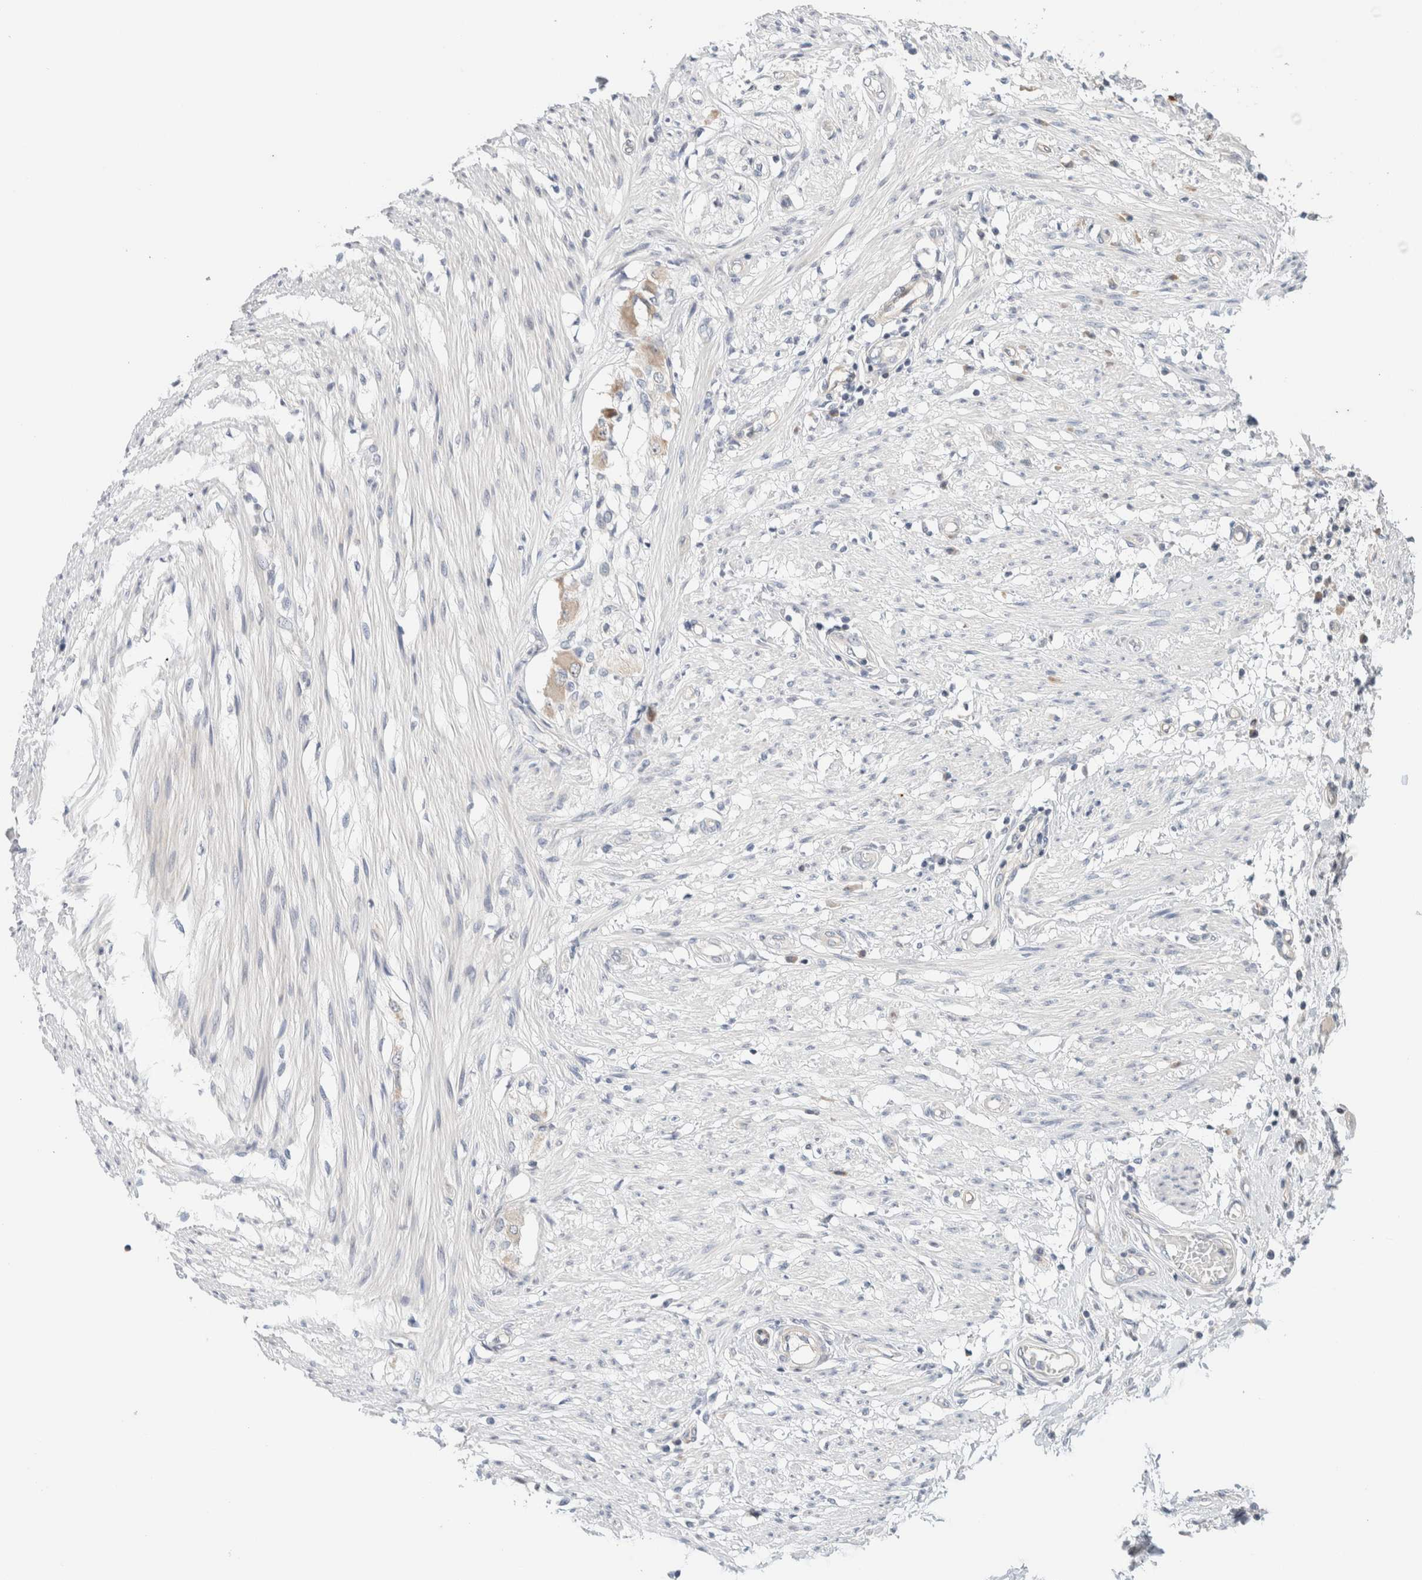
{"staining": {"intensity": "negative", "quantity": "none", "location": "none"}, "tissue": "smooth muscle", "cell_type": "Smooth muscle cells", "image_type": "normal", "snomed": [{"axis": "morphology", "description": "Normal tissue, NOS"}, {"axis": "morphology", "description": "Adenocarcinoma, NOS"}, {"axis": "topography", "description": "Smooth muscle"}, {"axis": "topography", "description": "Colon"}], "caption": "A high-resolution image shows immunohistochemistry staining of benign smooth muscle, which exhibits no significant staining in smooth muscle cells.", "gene": "SPRTN", "patient": {"sex": "male", "age": 14}}